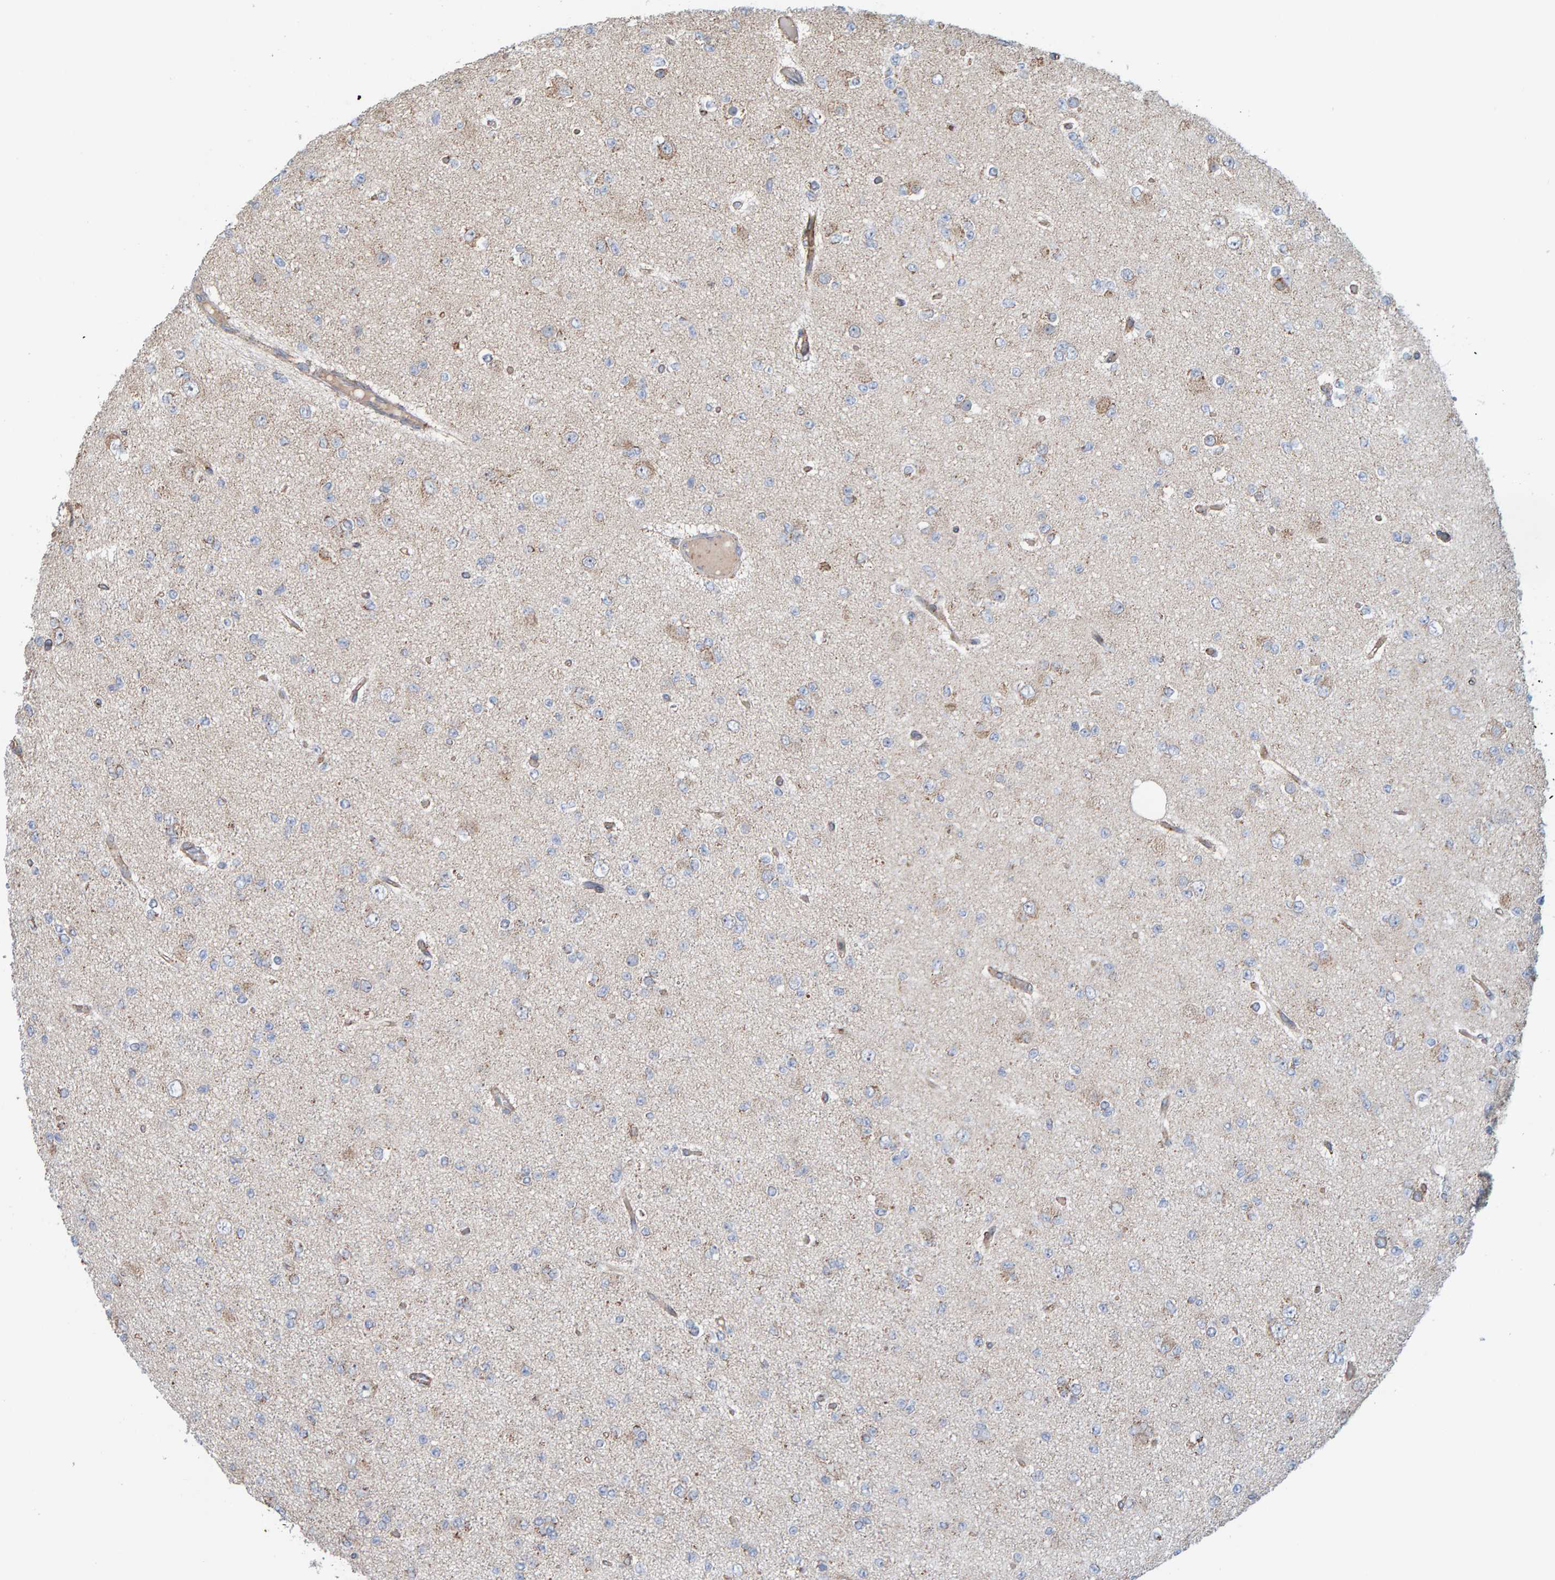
{"staining": {"intensity": "weak", "quantity": "25%-75%", "location": "cytoplasmic/membranous"}, "tissue": "glioma", "cell_type": "Tumor cells", "image_type": "cancer", "snomed": [{"axis": "morphology", "description": "Glioma, malignant, Low grade"}, {"axis": "topography", "description": "Brain"}], "caption": "Malignant glioma (low-grade) was stained to show a protein in brown. There is low levels of weak cytoplasmic/membranous expression in approximately 25%-75% of tumor cells. The protein is stained brown, and the nuclei are stained in blue (DAB IHC with brightfield microscopy, high magnification).", "gene": "MRPL45", "patient": {"sex": "female", "age": 22}}